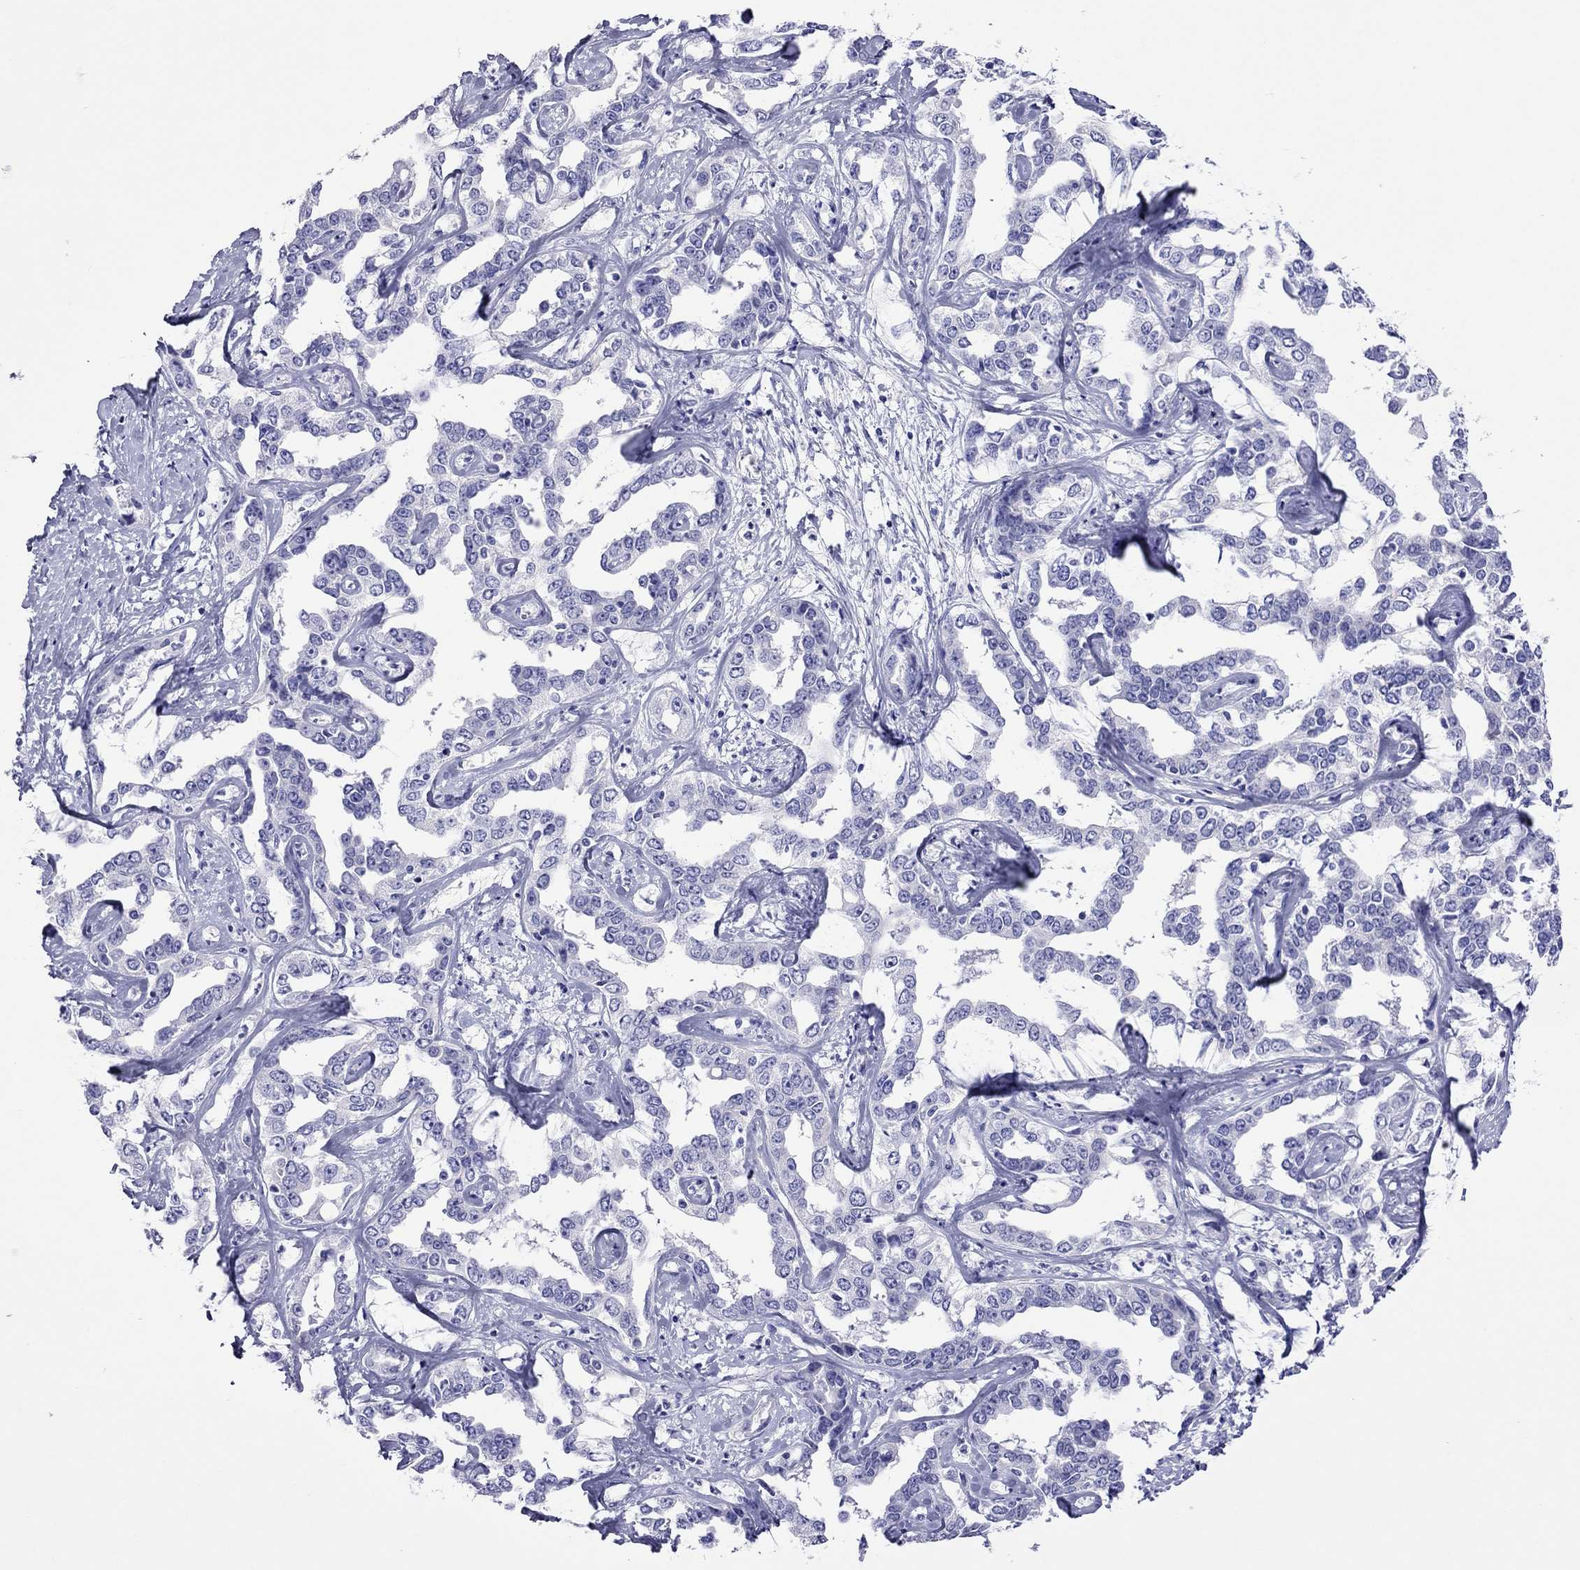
{"staining": {"intensity": "negative", "quantity": "none", "location": "none"}, "tissue": "liver cancer", "cell_type": "Tumor cells", "image_type": "cancer", "snomed": [{"axis": "morphology", "description": "Cholangiocarcinoma"}, {"axis": "topography", "description": "Liver"}], "caption": "Human liver cholangiocarcinoma stained for a protein using immunohistochemistry reveals no positivity in tumor cells.", "gene": "PCDHA6", "patient": {"sex": "male", "age": 59}}